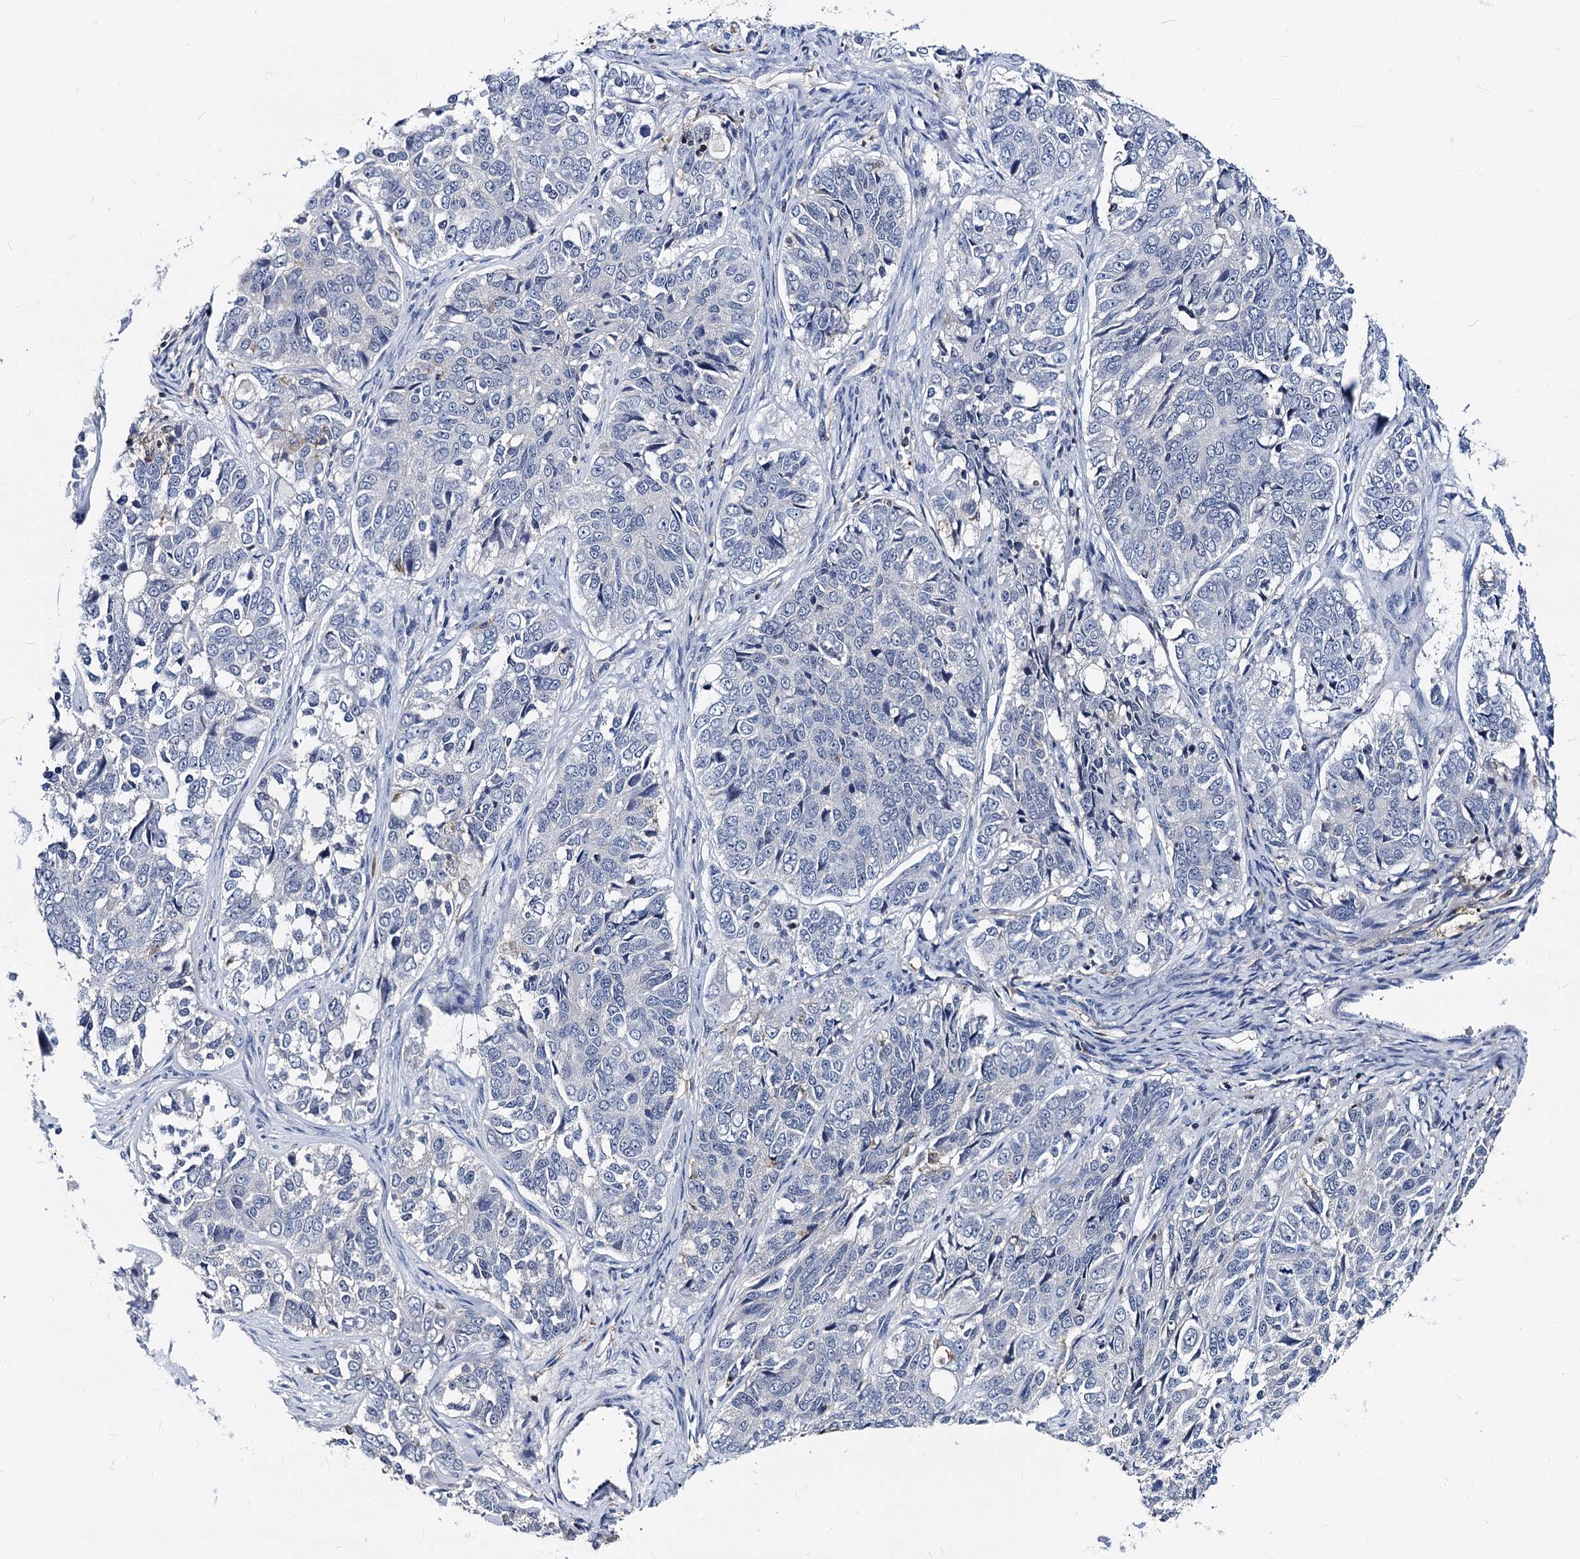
{"staining": {"intensity": "negative", "quantity": "none", "location": "none"}, "tissue": "ovarian cancer", "cell_type": "Tumor cells", "image_type": "cancer", "snomed": [{"axis": "morphology", "description": "Carcinoma, endometroid"}, {"axis": "topography", "description": "Ovary"}], "caption": "The IHC micrograph has no significant staining in tumor cells of endometroid carcinoma (ovarian) tissue.", "gene": "RHOG", "patient": {"sex": "female", "age": 51}}